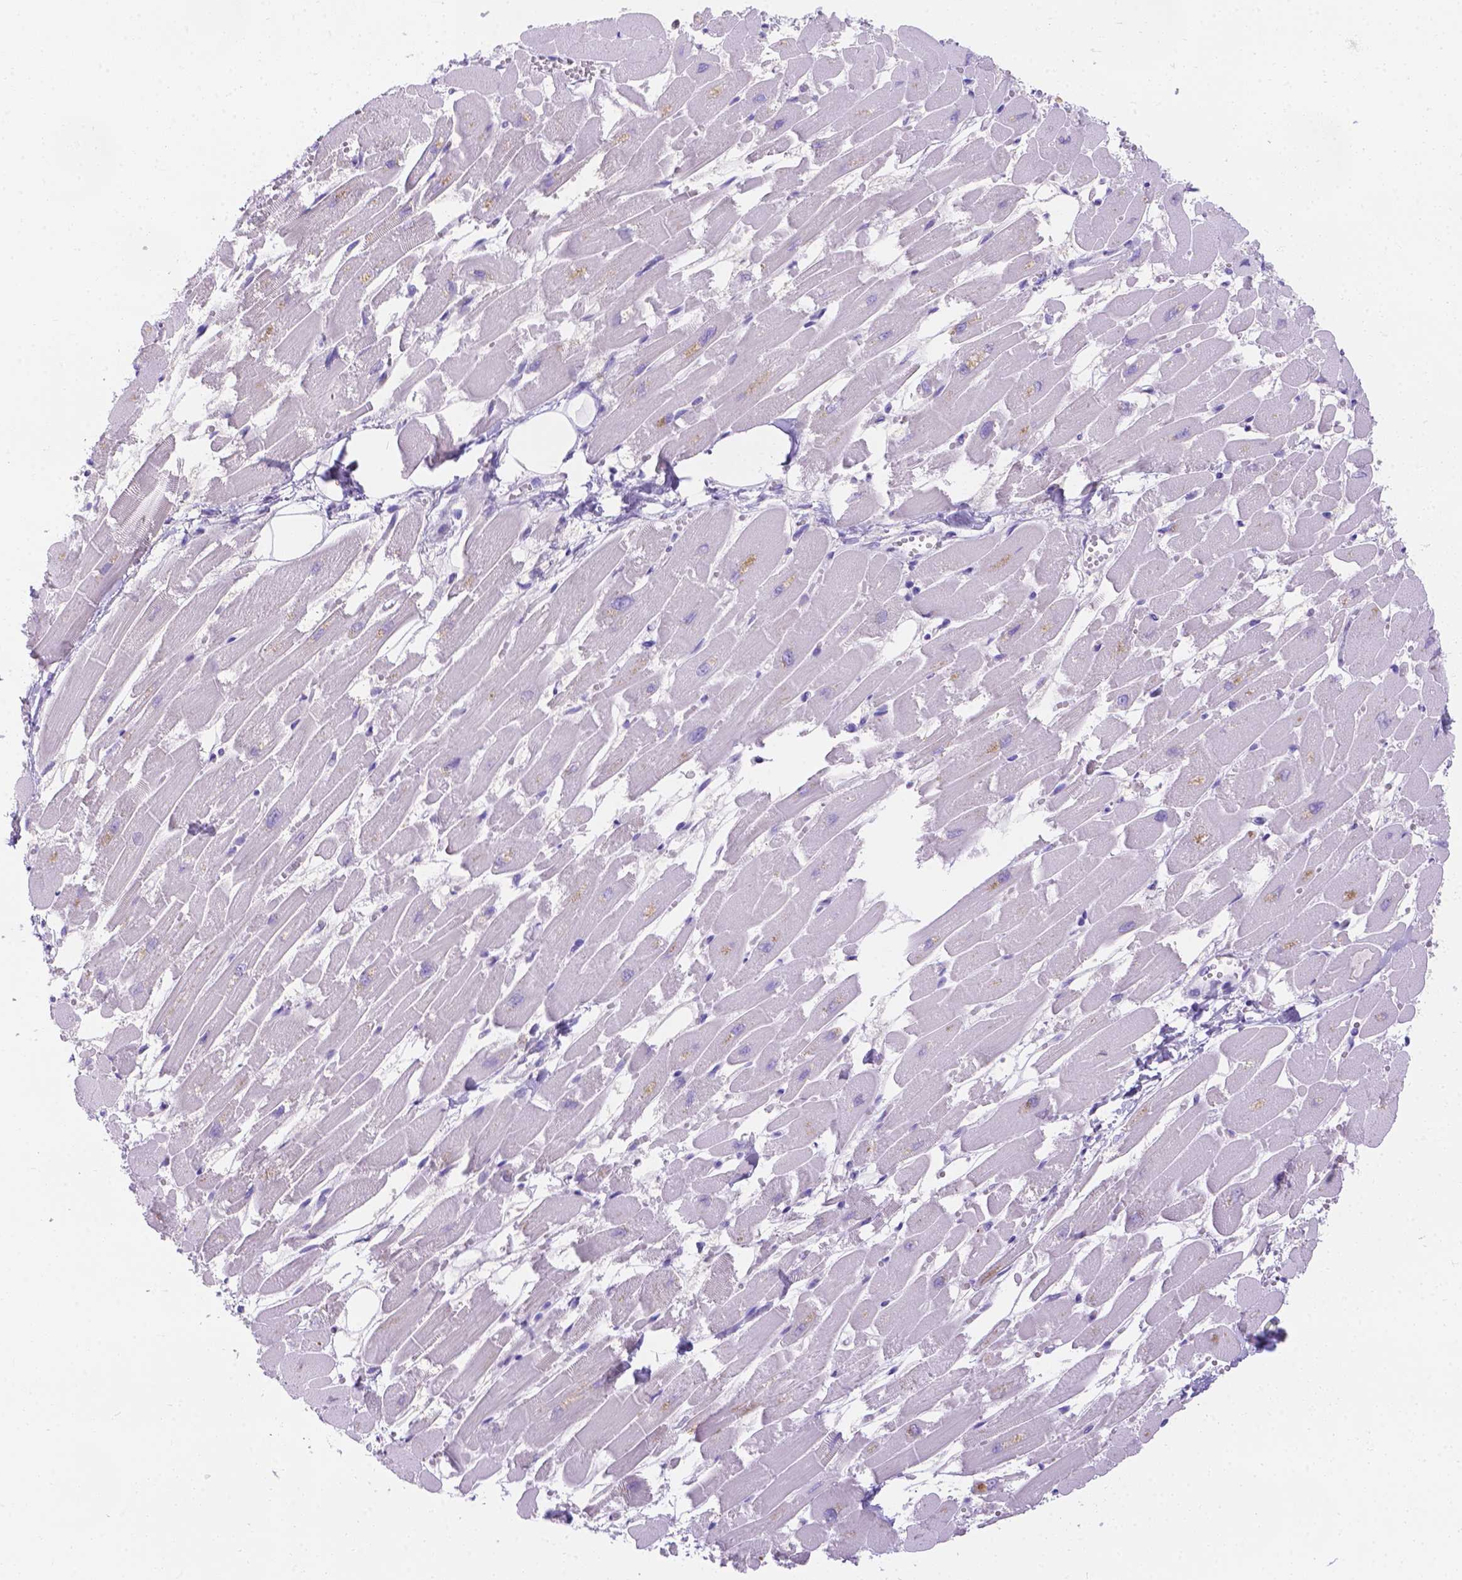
{"staining": {"intensity": "negative", "quantity": "none", "location": "none"}, "tissue": "heart muscle", "cell_type": "Cardiomyocytes", "image_type": "normal", "snomed": [{"axis": "morphology", "description": "Normal tissue, NOS"}, {"axis": "topography", "description": "Heart"}], "caption": "Immunohistochemistry (IHC) of benign heart muscle reveals no positivity in cardiomyocytes.", "gene": "MLN", "patient": {"sex": "female", "age": 52}}